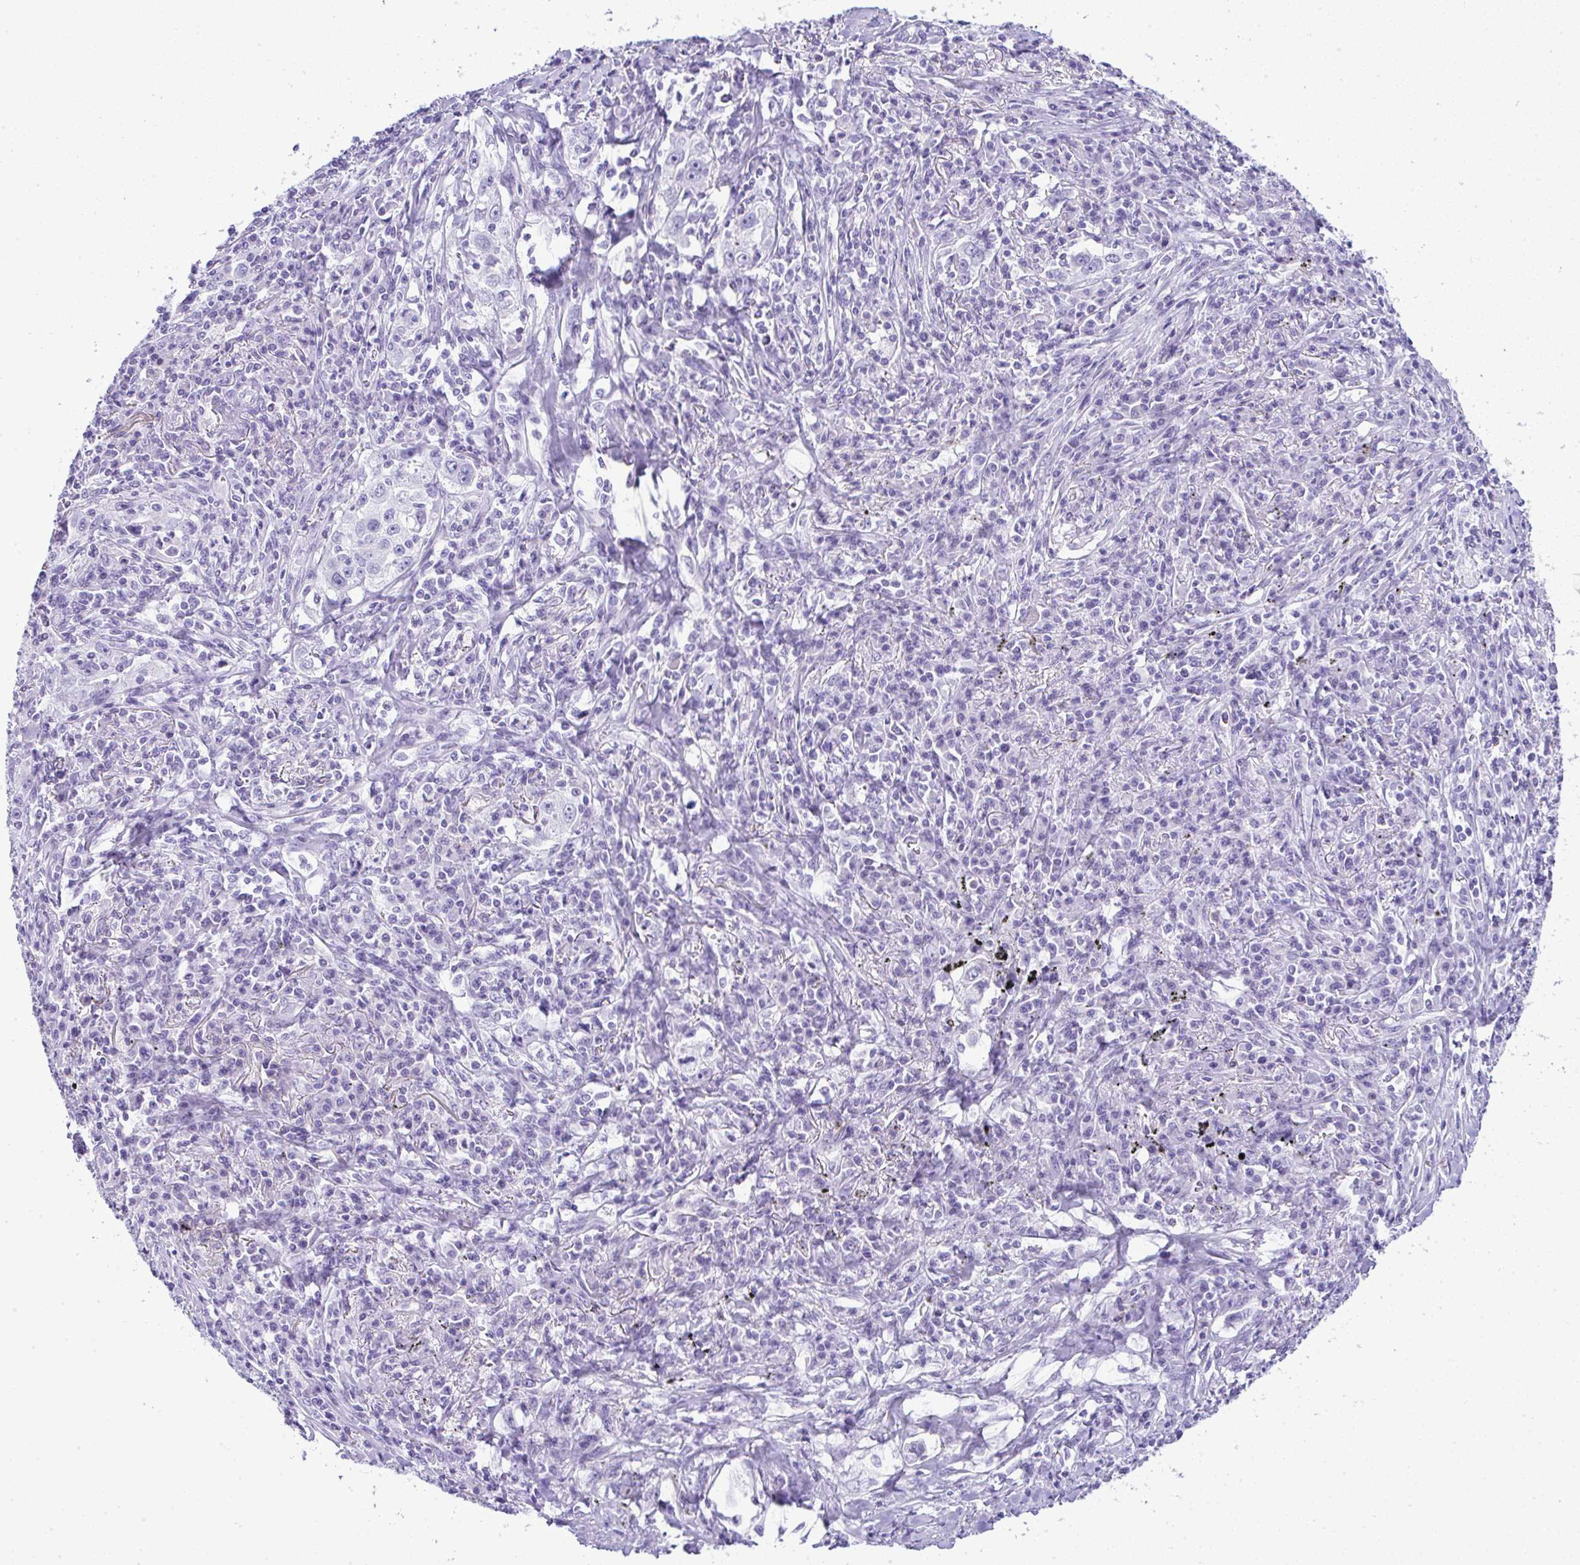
{"staining": {"intensity": "negative", "quantity": "none", "location": "none"}, "tissue": "lung cancer", "cell_type": "Tumor cells", "image_type": "cancer", "snomed": [{"axis": "morphology", "description": "Squamous cell carcinoma, NOS"}, {"axis": "topography", "description": "Lung"}], "caption": "The micrograph shows no staining of tumor cells in lung squamous cell carcinoma.", "gene": "RNF183", "patient": {"sex": "male", "age": 71}}